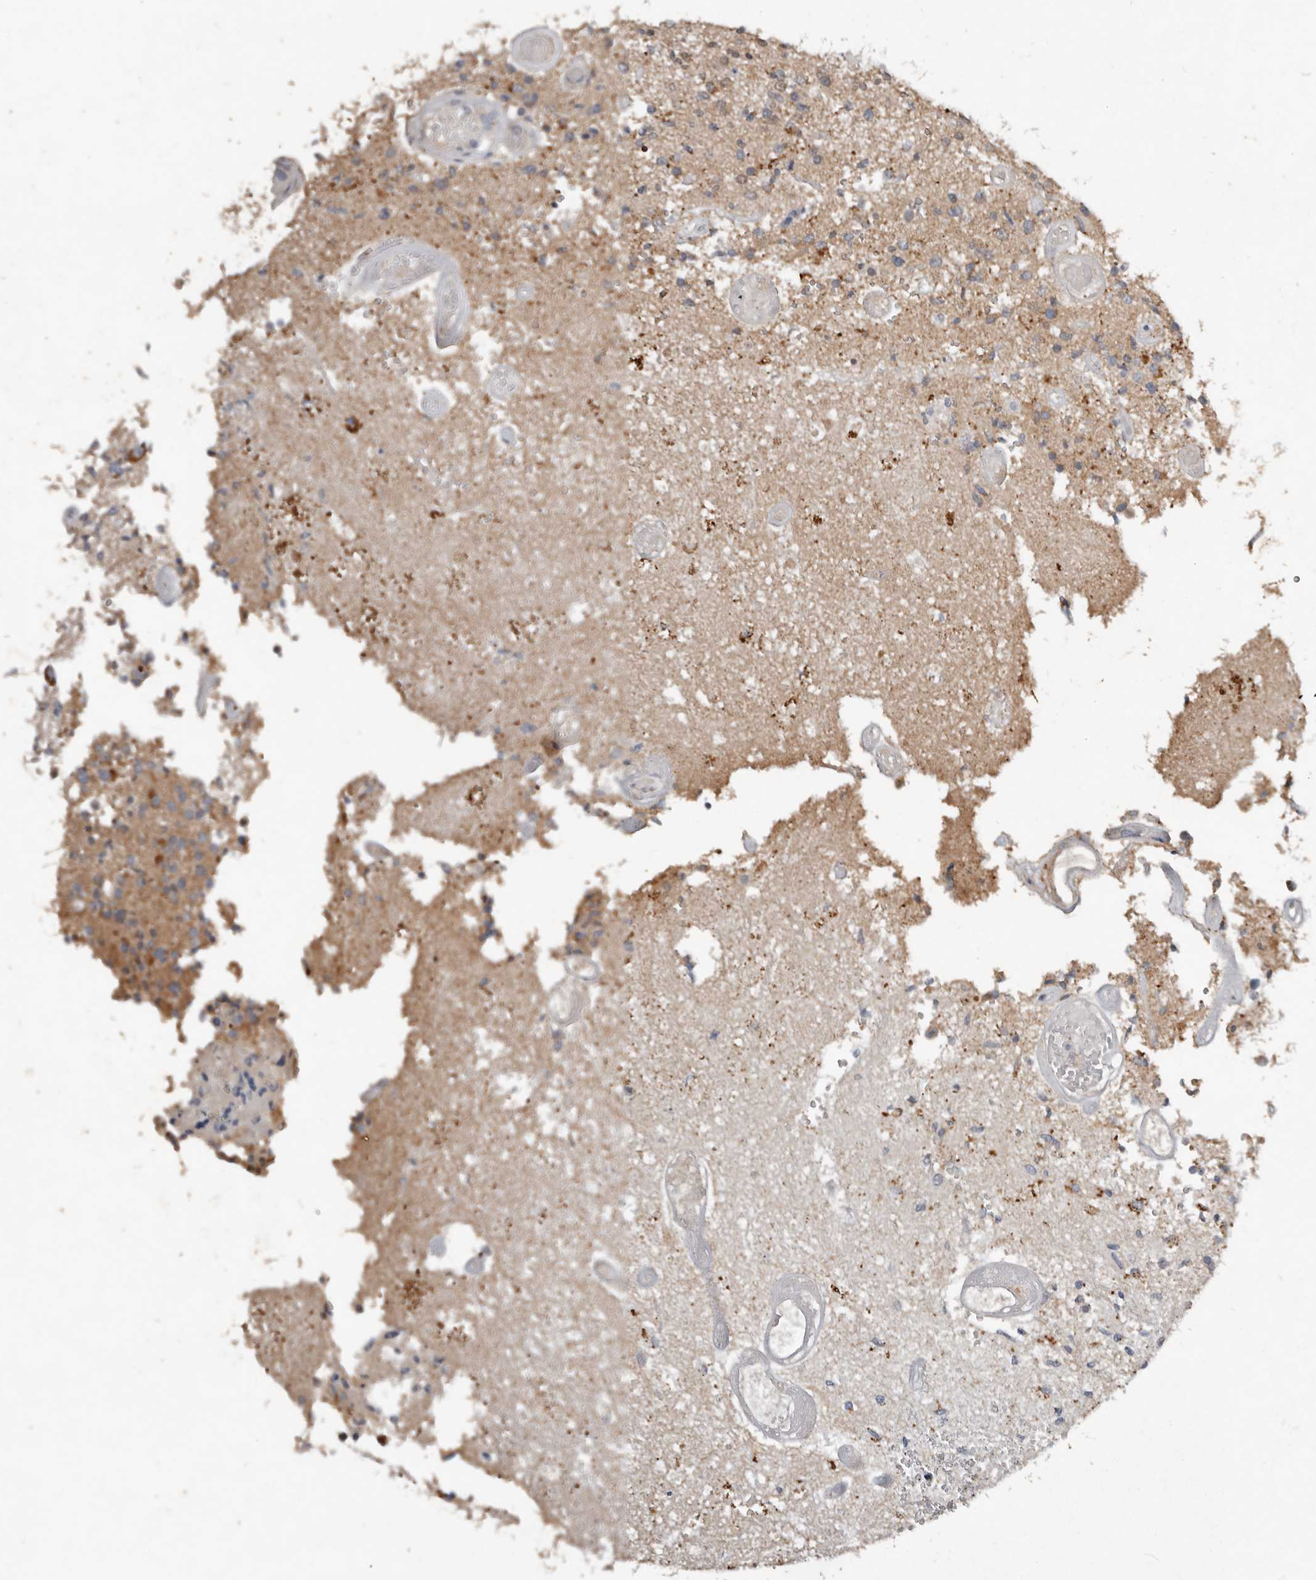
{"staining": {"intensity": "weak", "quantity": "<25%", "location": "cytoplasmic/membranous"}, "tissue": "glioma", "cell_type": "Tumor cells", "image_type": "cancer", "snomed": [{"axis": "morphology", "description": "Glioma, malignant, High grade"}, {"axis": "morphology", "description": "Glioblastoma, NOS"}, {"axis": "topography", "description": "Brain"}], "caption": "Tumor cells show no significant protein staining in glioma.", "gene": "EDEM1", "patient": {"sex": "male", "age": 60}}